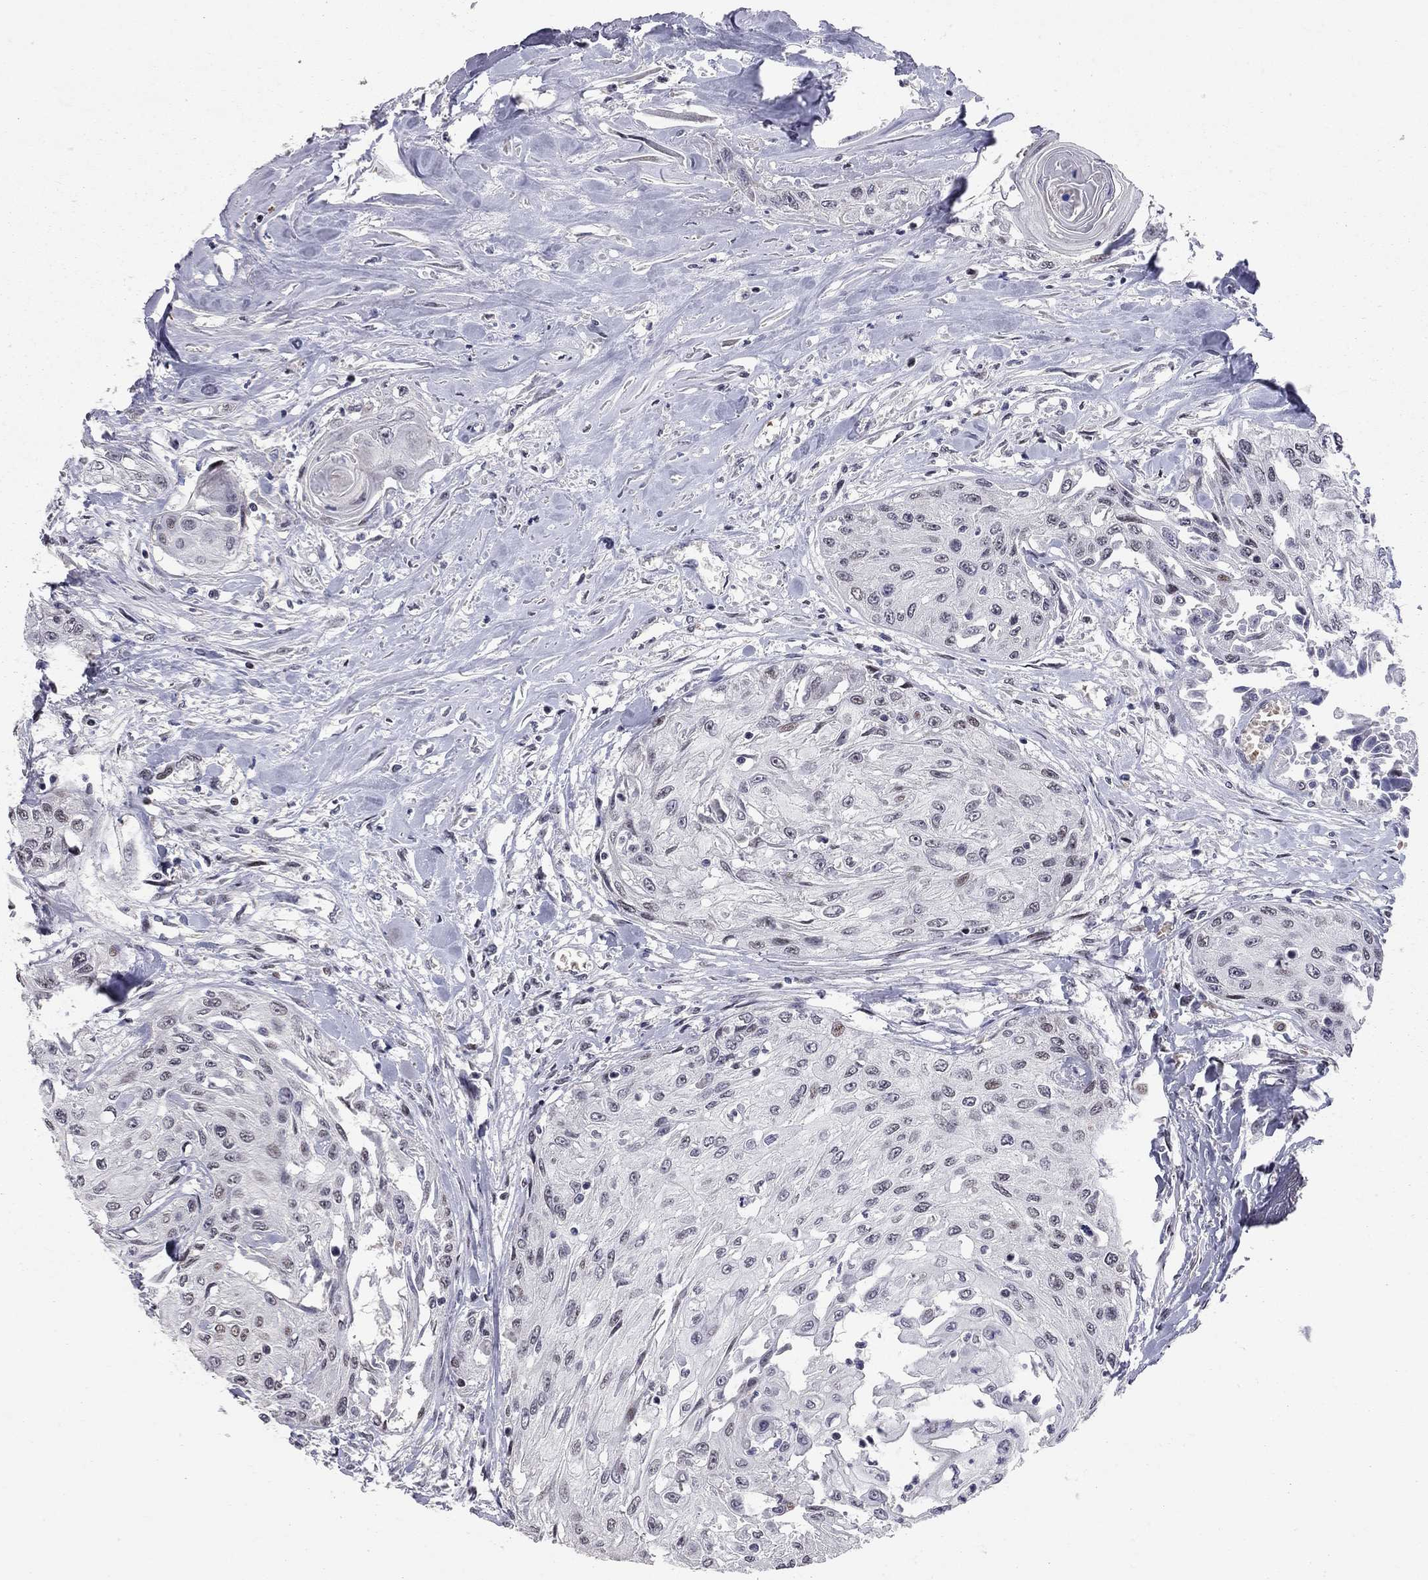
{"staining": {"intensity": "negative", "quantity": "none", "location": "none"}, "tissue": "head and neck cancer", "cell_type": "Tumor cells", "image_type": "cancer", "snomed": [{"axis": "morphology", "description": "Normal tissue, NOS"}, {"axis": "morphology", "description": "Squamous cell carcinoma, NOS"}, {"axis": "topography", "description": "Oral tissue"}, {"axis": "topography", "description": "Peripheral nerve tissue"}, {"axis": "topography", "description": "Head-Neck"}], "caption": "Tumor cells show no significant staining in head and neck cancer.", "gene": "HDAC3", "patient": {"sex": "female", "age": 59}}